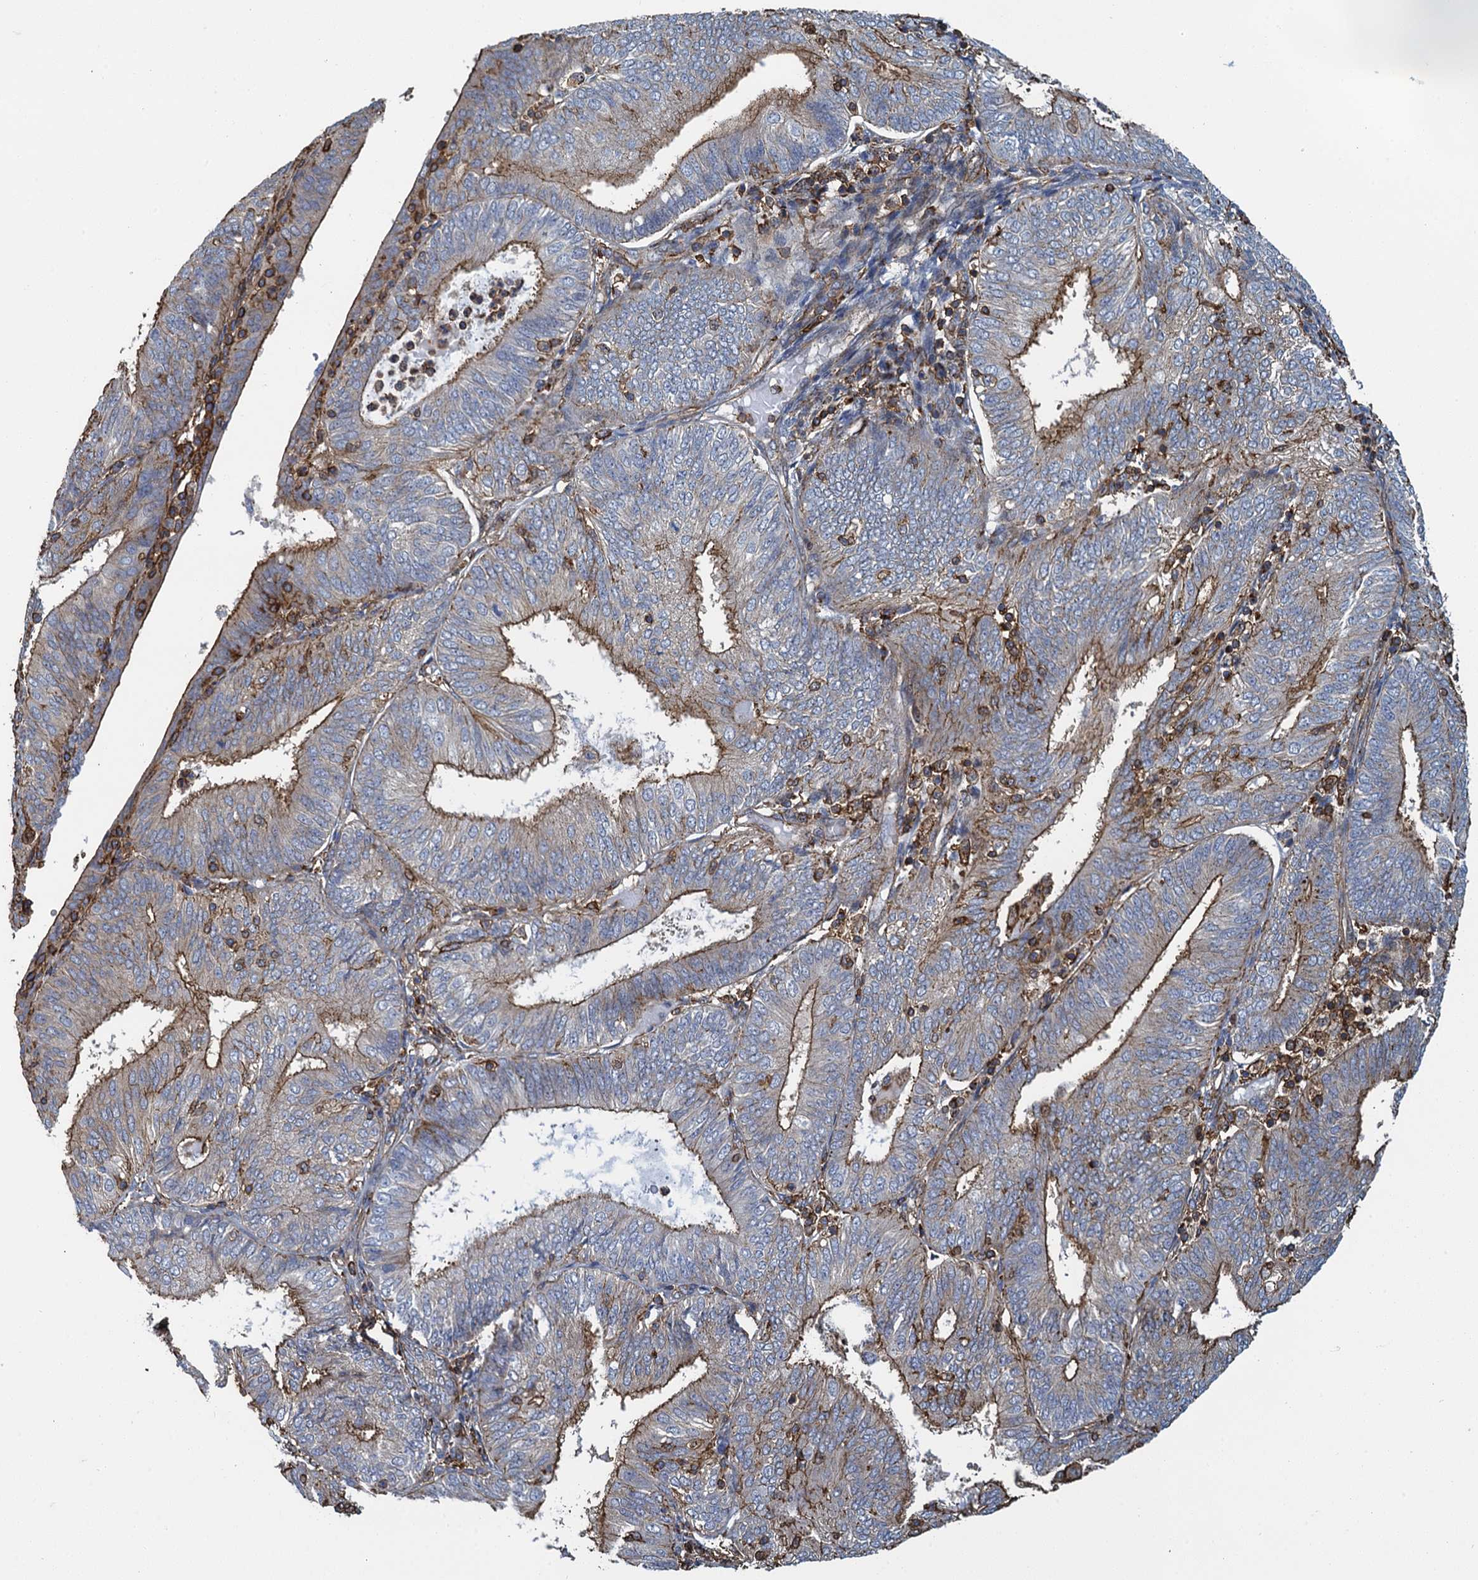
{"staining": {"intensity": "moderate", "quantity": "25%-75%", "location": "cytoplasmic/membranous"}, "tissue": "endometrial cancer", "cell_type": "Tumor cells", "image_type": "cancer", "snomed": [{"axis": "morphology", "description": "Adenocarcinoma, NOS"}, {"axis": "topography", "description": "Endometrium"}], "caption": "DAB (3,3'-diaminobenzidine) immunohistochemical staining of human endometrial cancer displays moderate cytoplasmic/membranous protein positivity in about 25%-75% of tumor cells. Using DAB (brown) and hematoxylin (blue) stains, captured at high magnification using brightfield microscopy.", "gene": "PROSER2", "patient": {"sex": "female", "age": 58}}